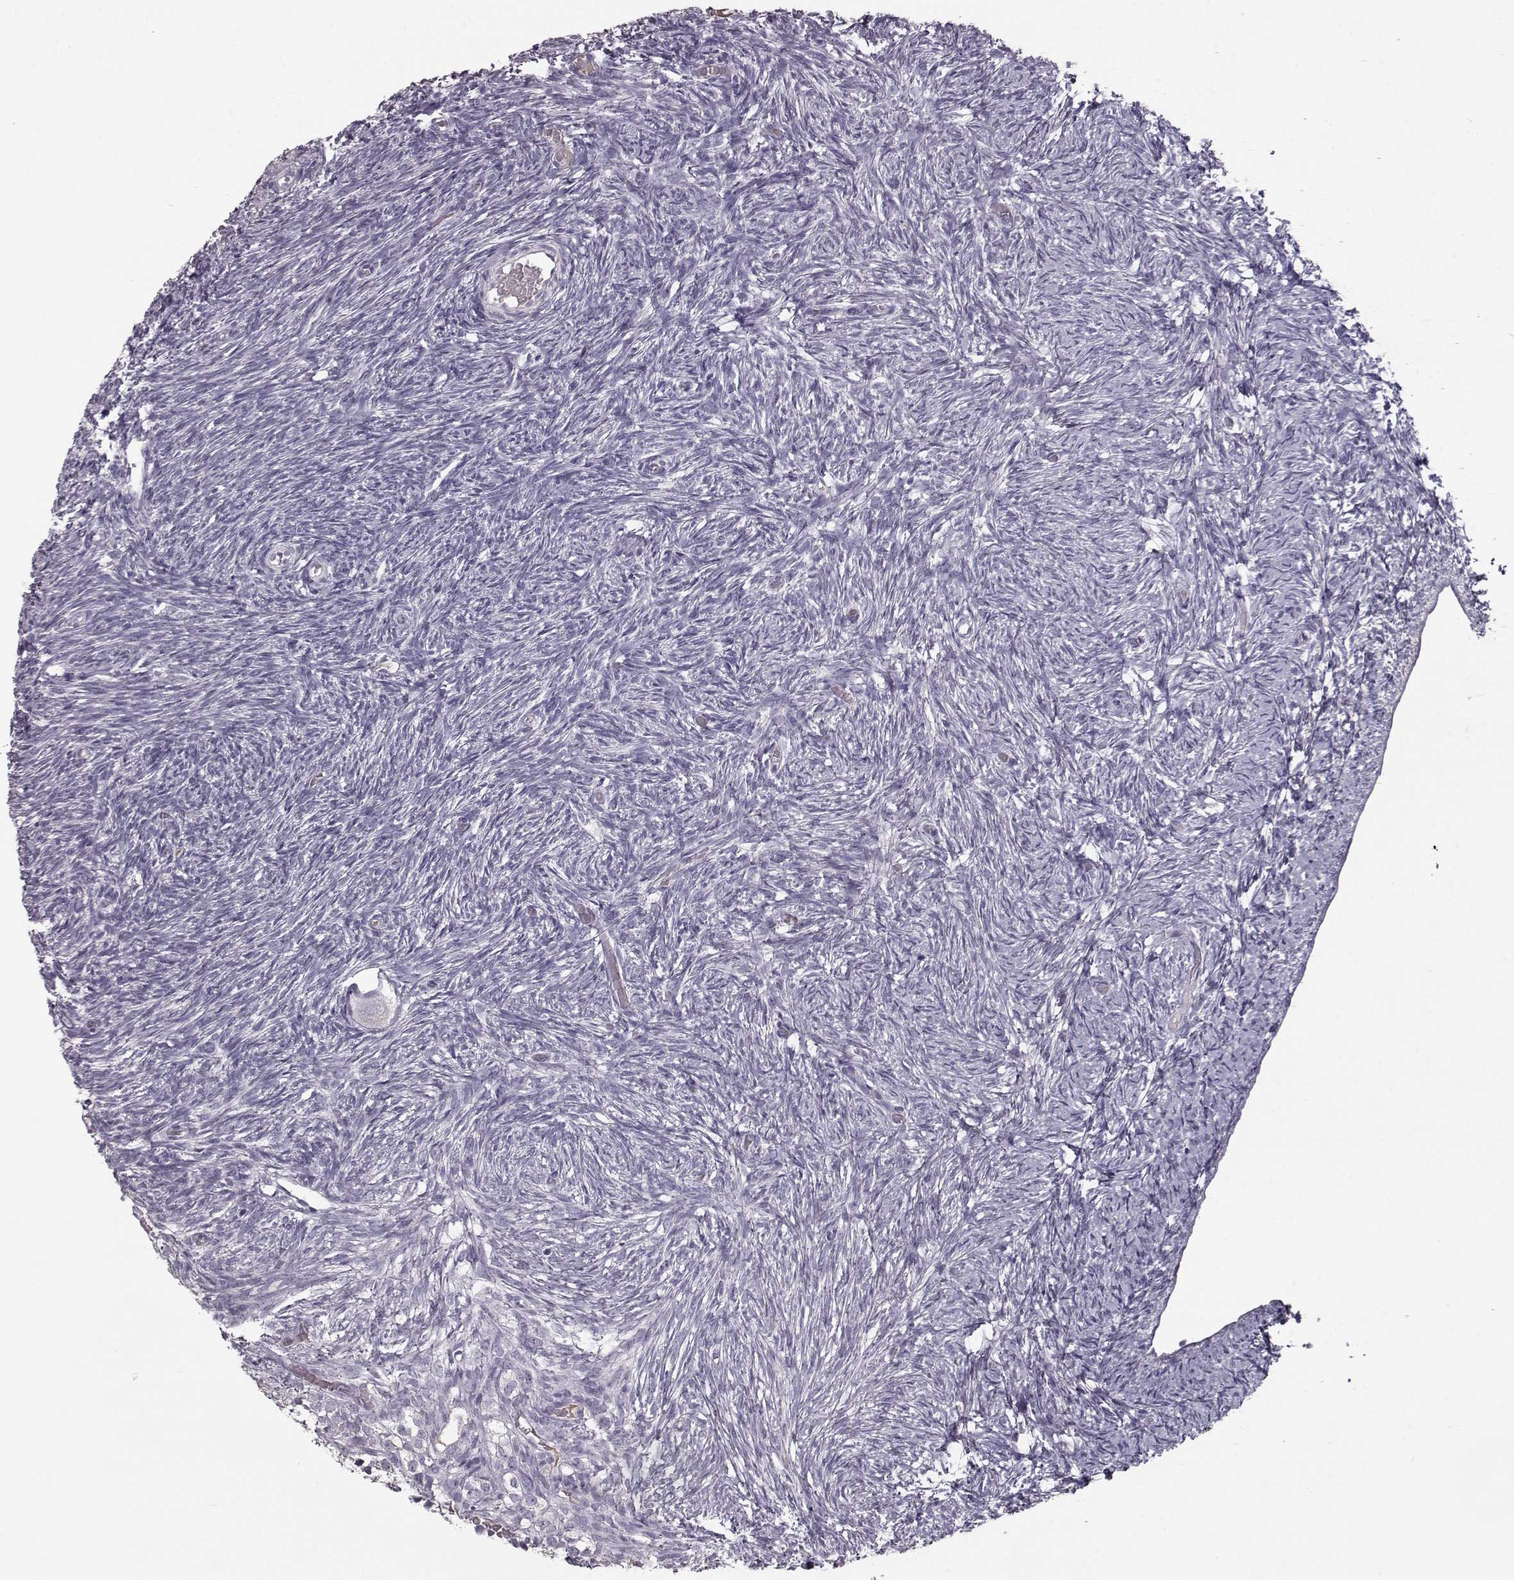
{"staining": {"intensity": "negative", "quantity": "none", "location": "none"}, "tissue": "ovary", "cell_type": "Follicle cells", "image_type": "normal", "snomed": [{"axis": "morphology", "description": "Normal tissue, NOS"}, {"axis": "topography", "description": "Ovary"}], "caption": "Human ovary stained for a protein using IHC displays no staining in follicle cells.", "gene": "CCL19", "patient": {"sex": "female", "age": 39}}